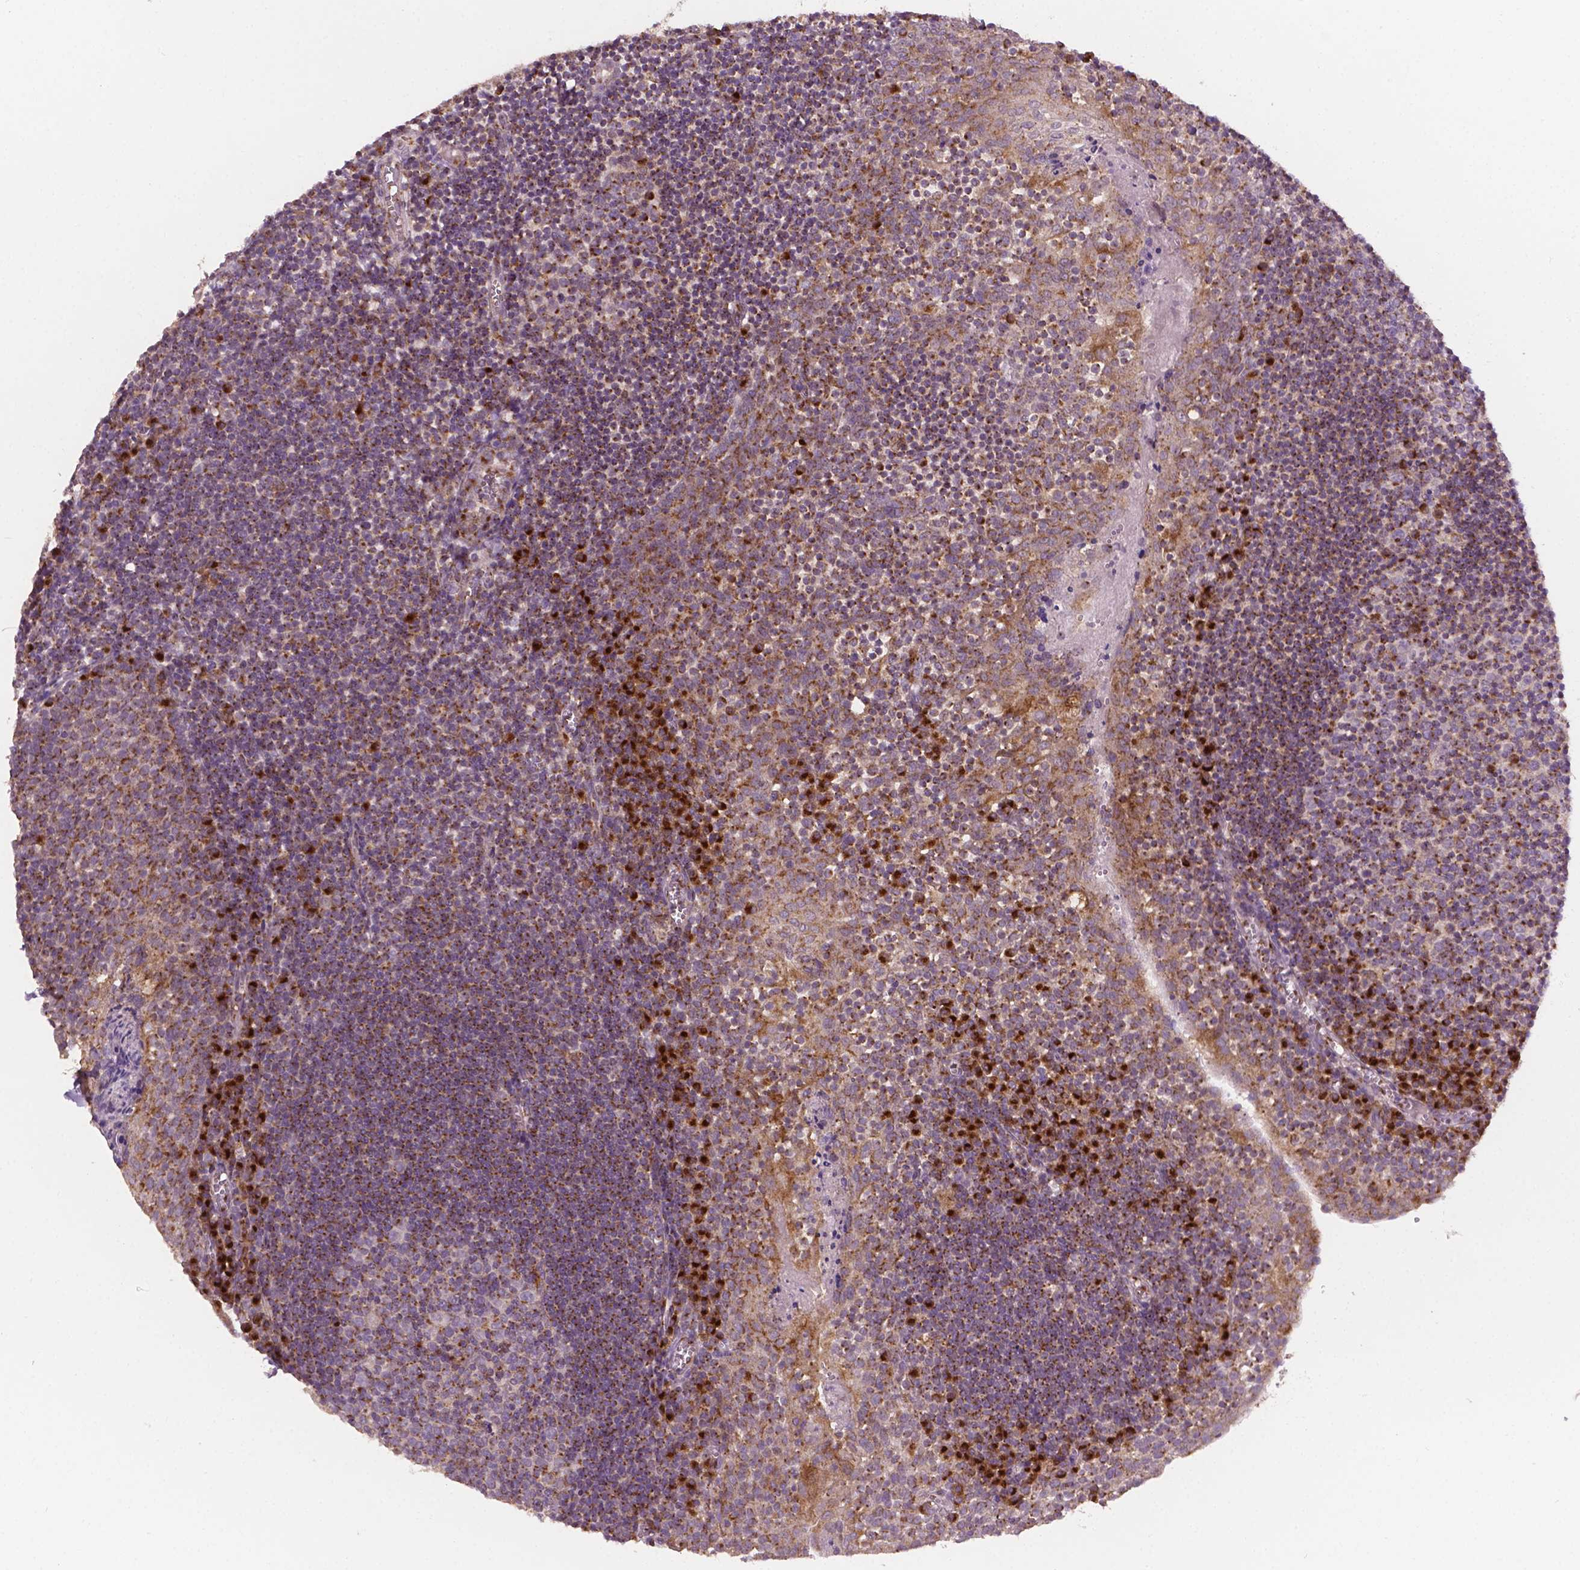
{"staining": {"intensity": "moderate", "quantity": "25%-75%", "location": "cytoplasmic/membranous"}, "tissue": "lymph node", "cell_type": "Germinal center cells", "image_type": "normal", "snomed": [{"axis": "morphology", "description": "Normal tissue, NOS"}, {"axis": "topography", "description": "Lymph node"}], "caption": "The photomicrograph demonstrates a brown stain indicating the presence of a protein in the cytoplasmic/membranous of germinal center cells in lymph node. (DAB IHC, brown staining for protein, blue staining for nuclei).", "gene": "EBAG9", "patient": {"sex": "female", "age": 21}}